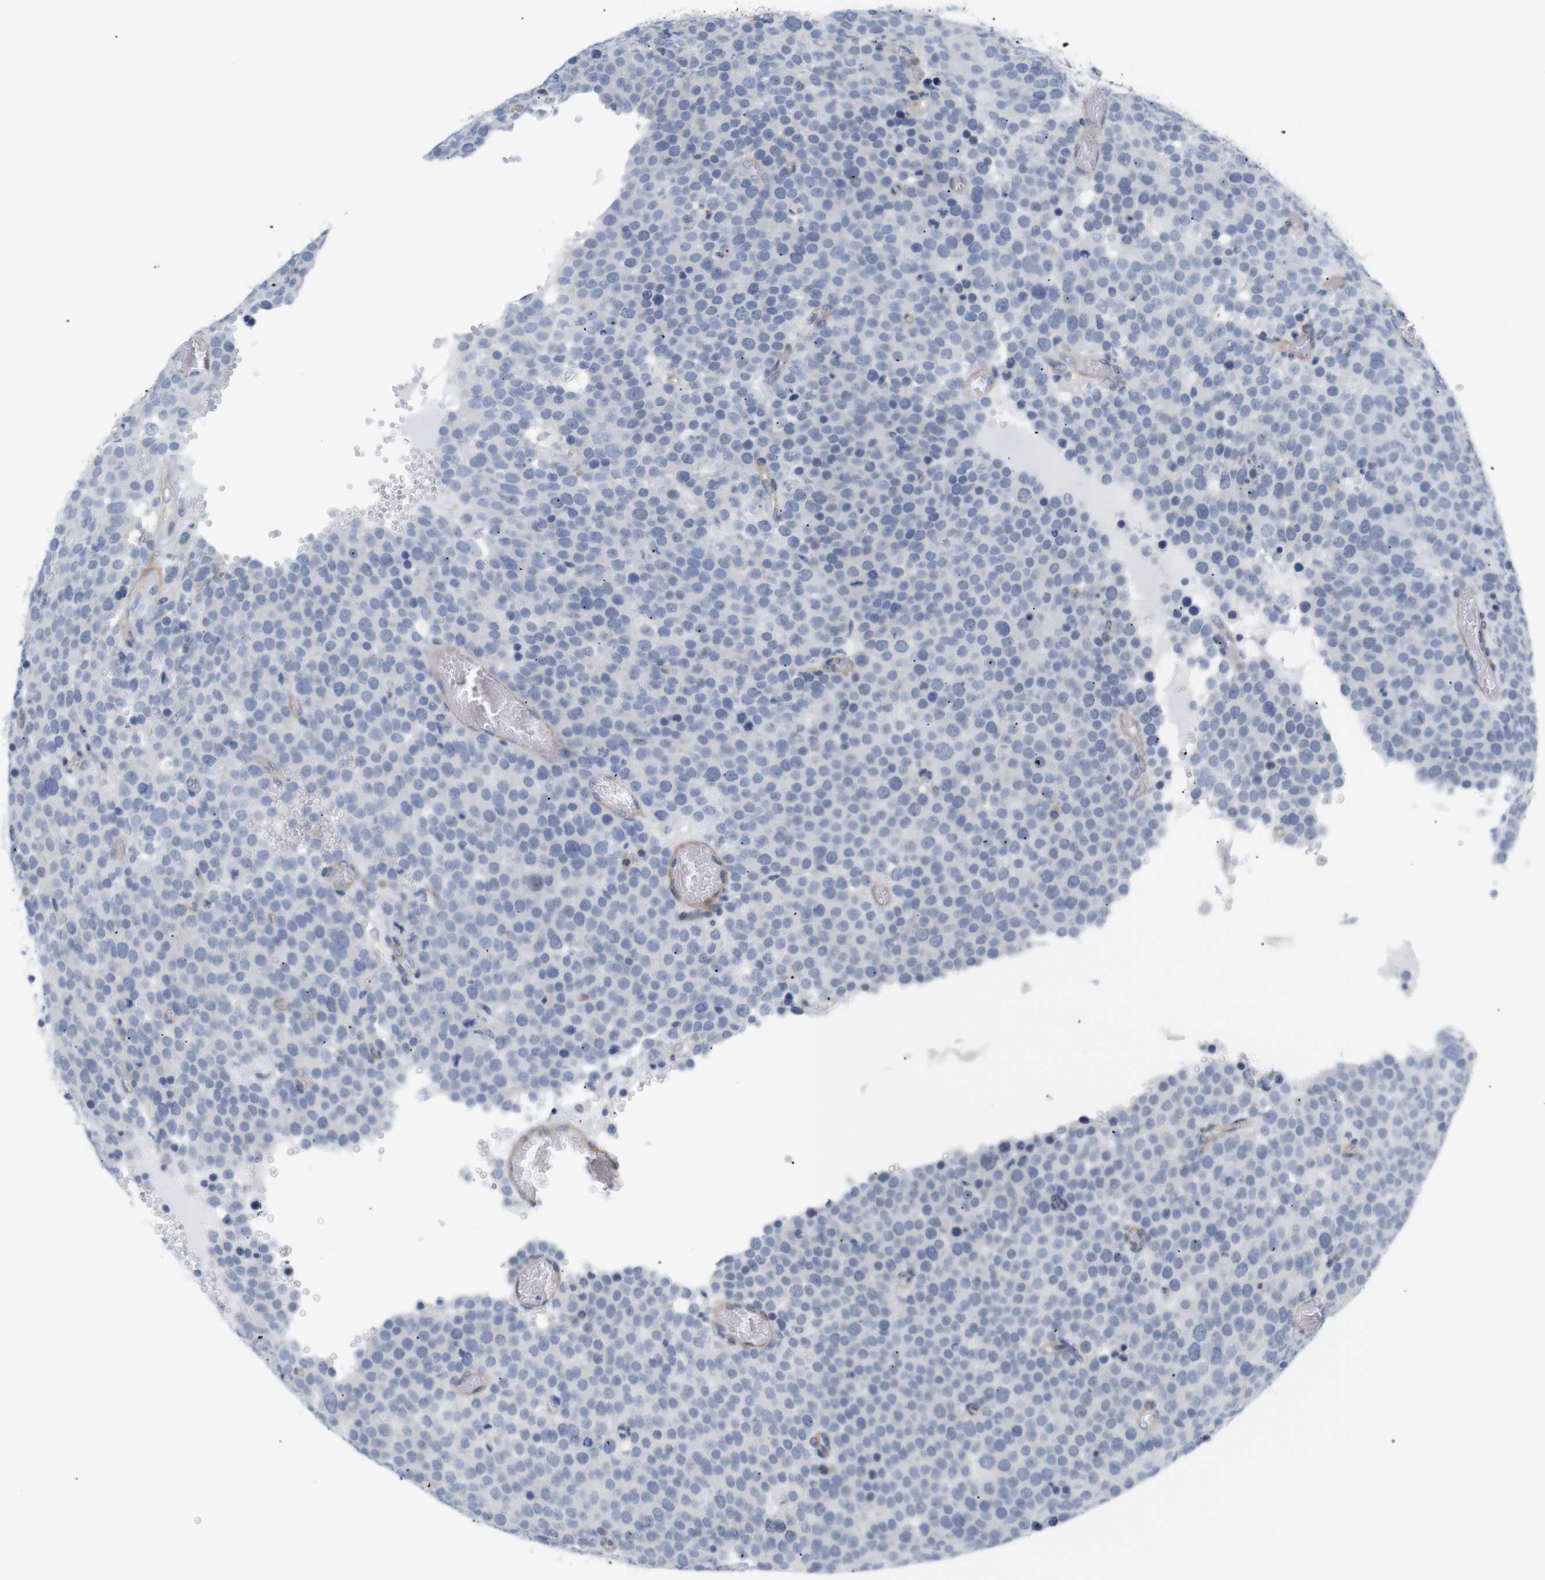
{"staining": {"intensity": "negative", "quantity": "none", "location": "none"}, "tissue": "testis cancer", "cell_type": "Tumor cells", "image_type": "cancer", "snomed": [{"axis": "morphology", "description": "Normal tissue, NOS"}, {"axis": "morphology", "description": "Seminoma, NOS"}, {"axis": "topography", "description": "Testis"}], "caption": "Tumor cells show no significant positivity in testis cancer.", "gene": "STMN3", "patient": {"sex": "male", "age": 71}}